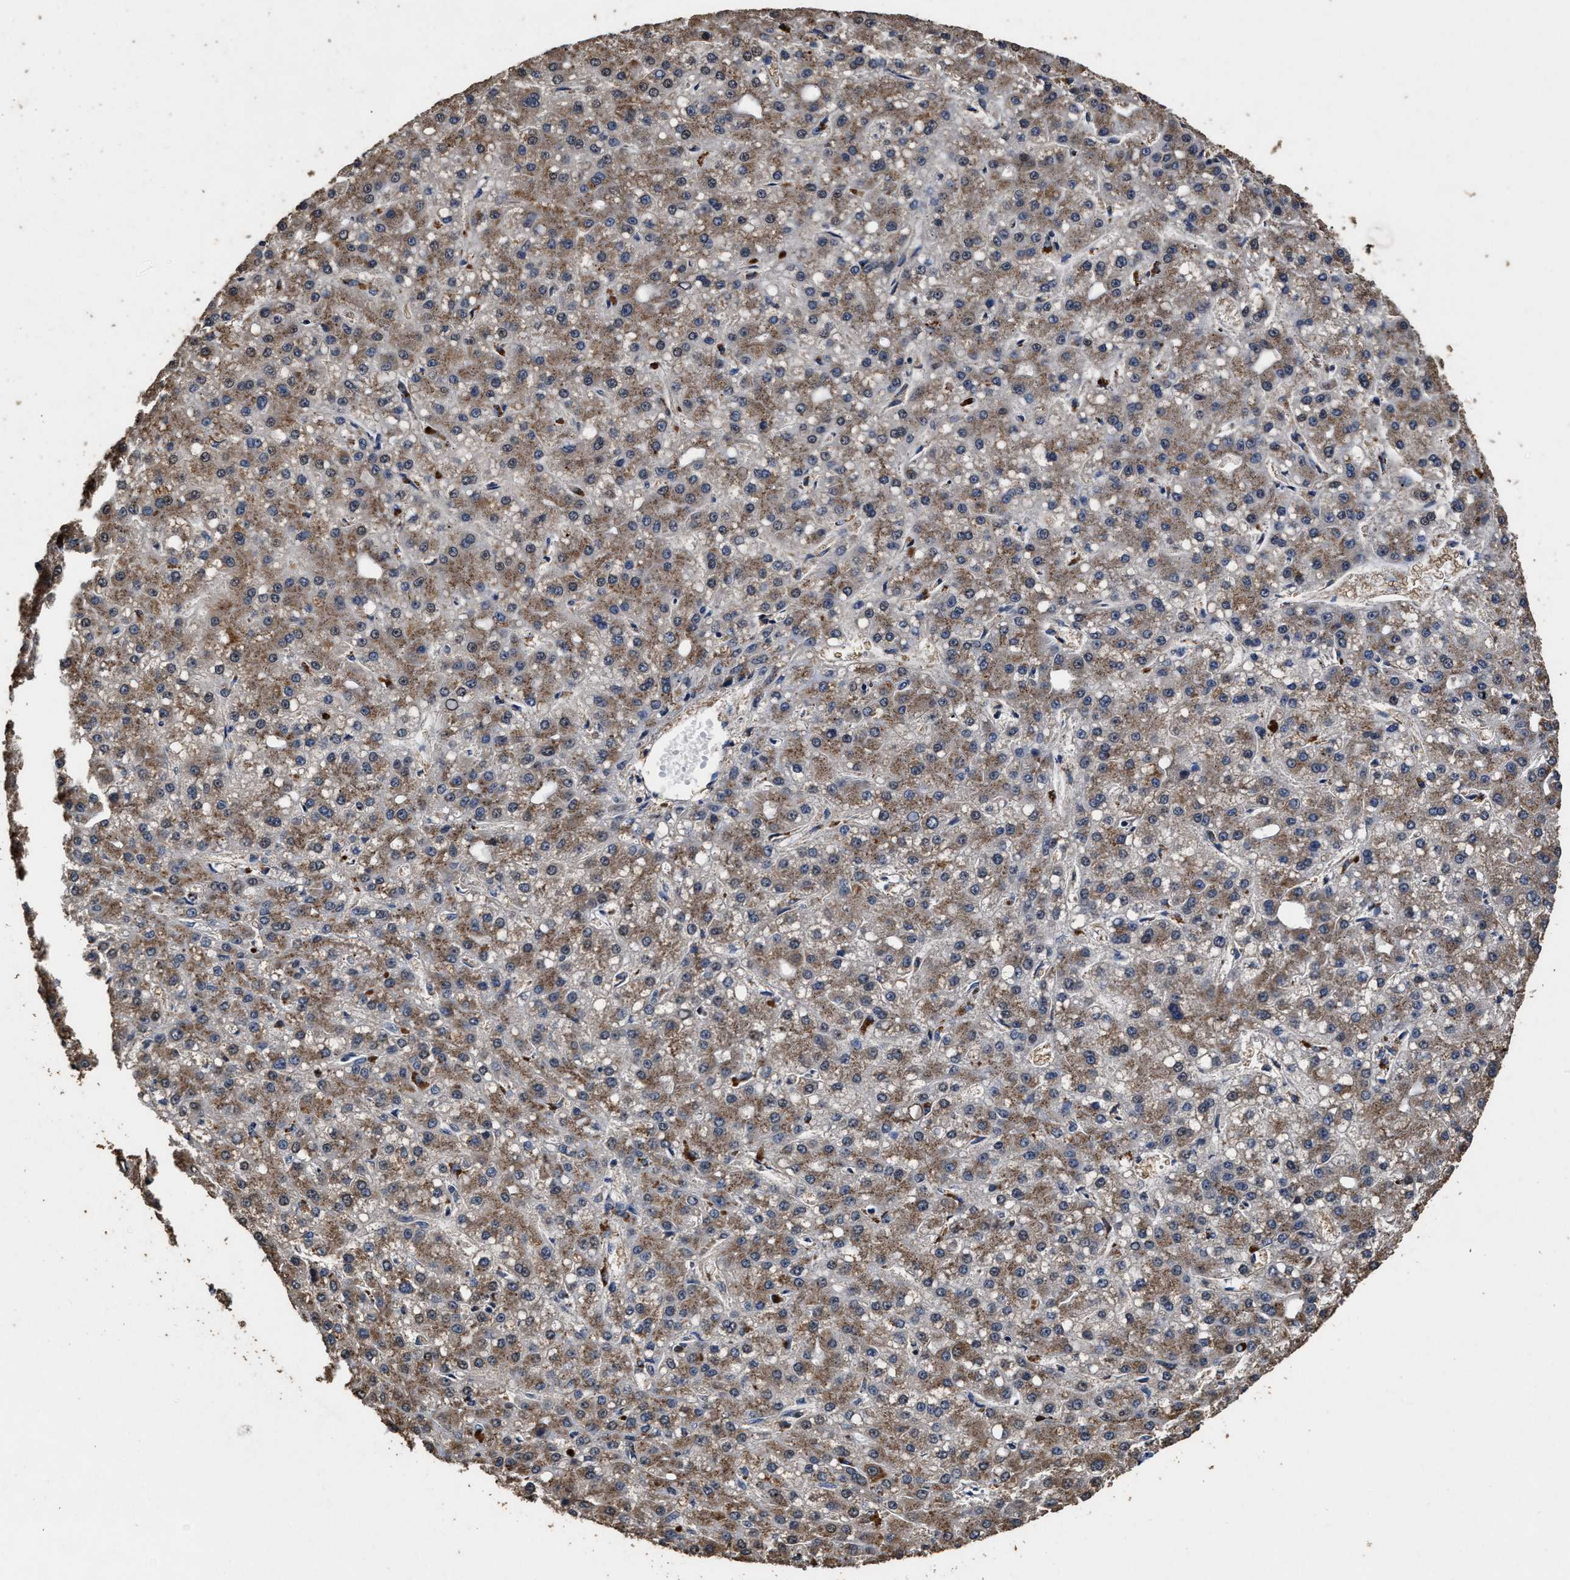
{"staining": {"intensity": "moderate", "quantity": ">75%", "location": "cytoplasmic/membranous"}, "tissue": "liver cancer", "cell_type": "Tumor cells", "image_type": "cancer", "snomed": [{"axis": "morphology", "description": "Carcinoma, Hepatocellular, NOS"}, {"axis": "topography", "description": "Liver"}], "caption": "Brown immunohistochemical staining in human liver cancer demonstrates moderate cytoplasmic/membranous expression in about >75% of tumor cells.", "gene": "TPST2", "patient": {"sex": "male", "age": 67}}